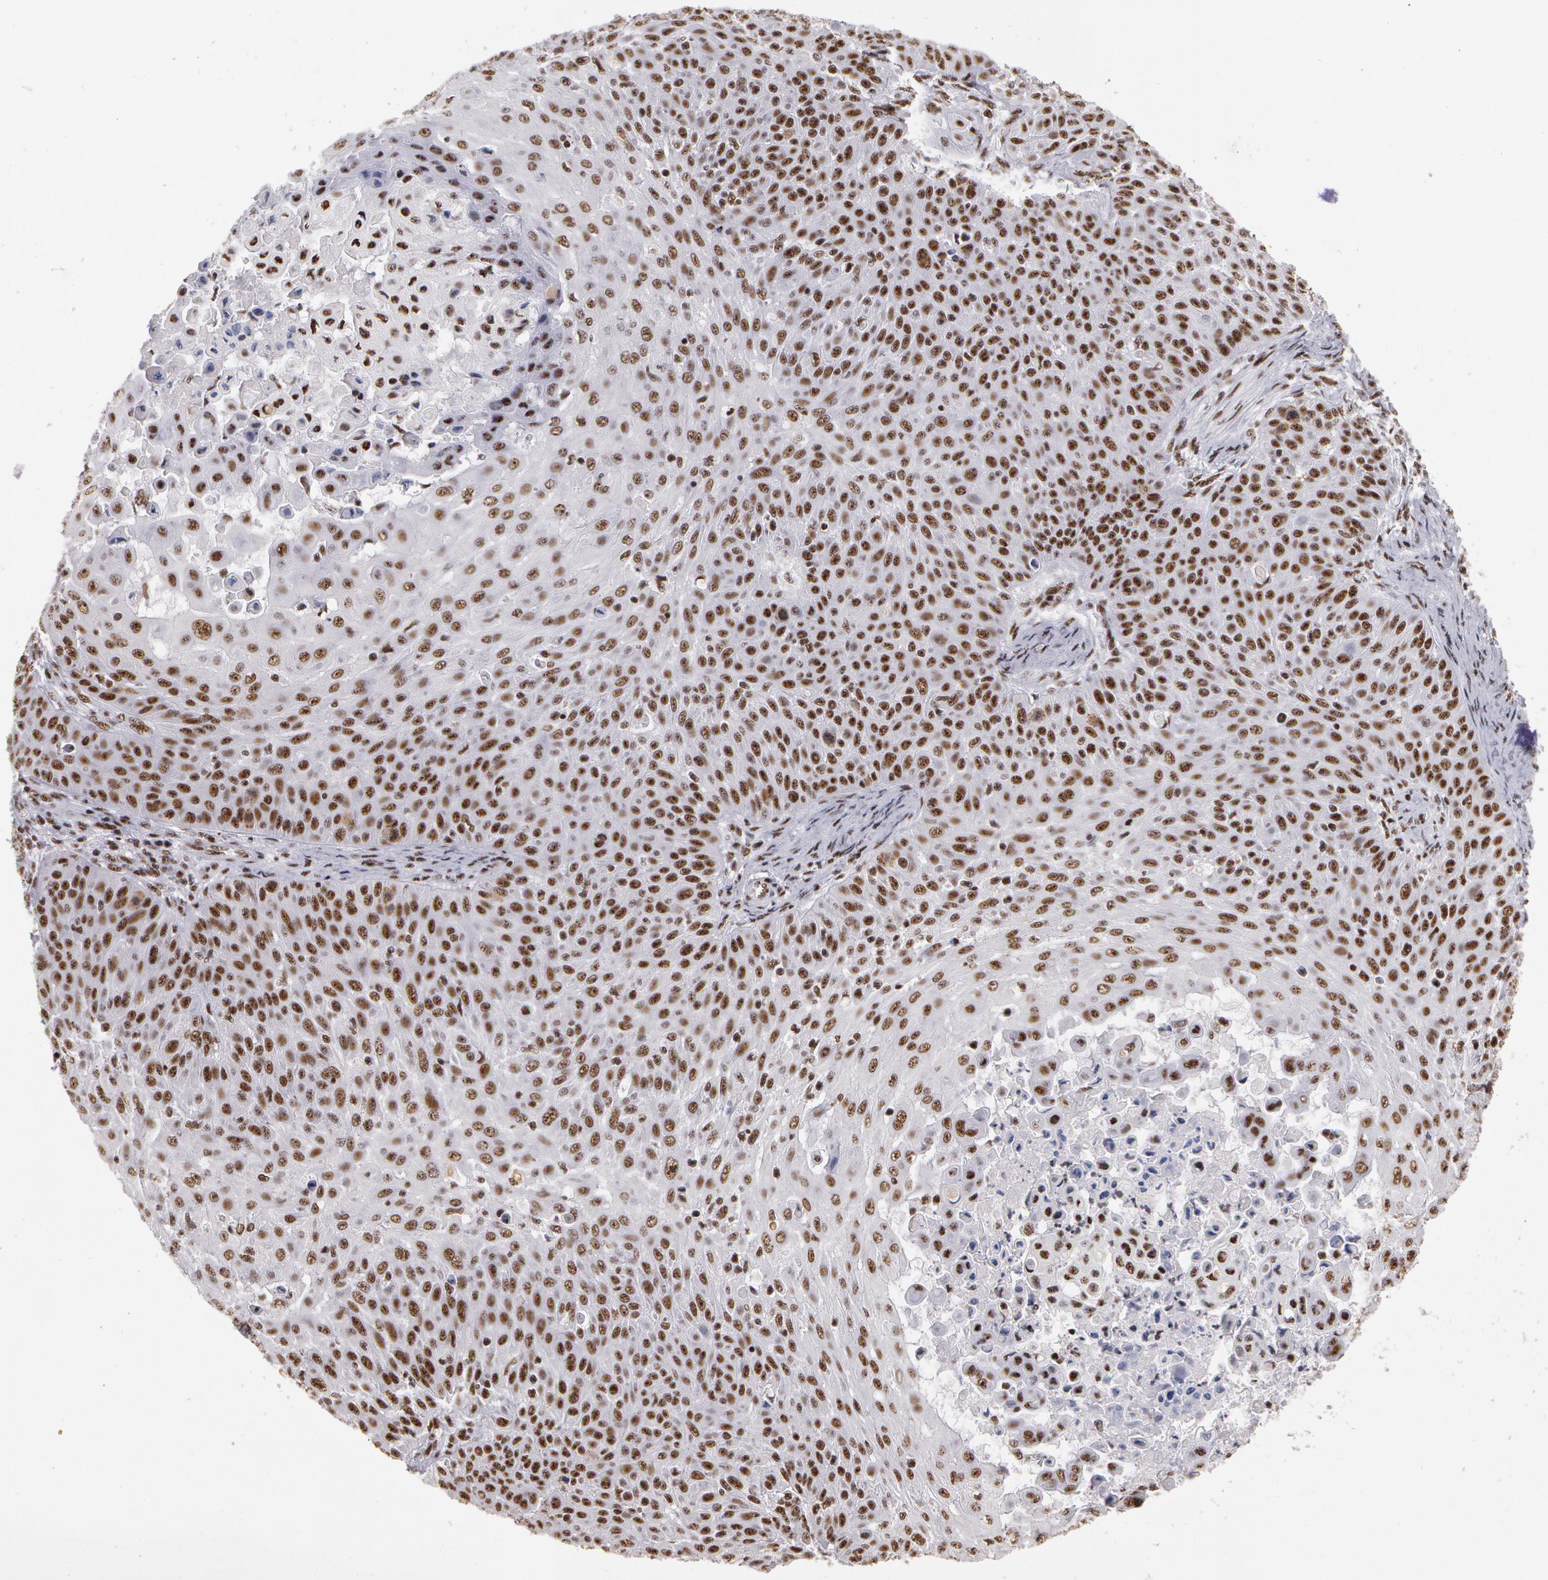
{"staining": {"intensity": "moderate", "quantity": ">75%", "location": "nuclear"}, "tissue": "skin cancer", "cell_type": "Tumor cells", "image_type": "cancer", "snomed": [{"axis": "morphology", "description": "Squamous cell carcinoma, NOS"}, {"axis": "topography", "description": "Skin"}], "caption": "Immunohistochemical staining of skin cancer displays medium levels of moderate nuclear protein positivity in about >75% of tumor cells.", "gene": "PNN", "patient": {"sex": "male", "age": 82}}